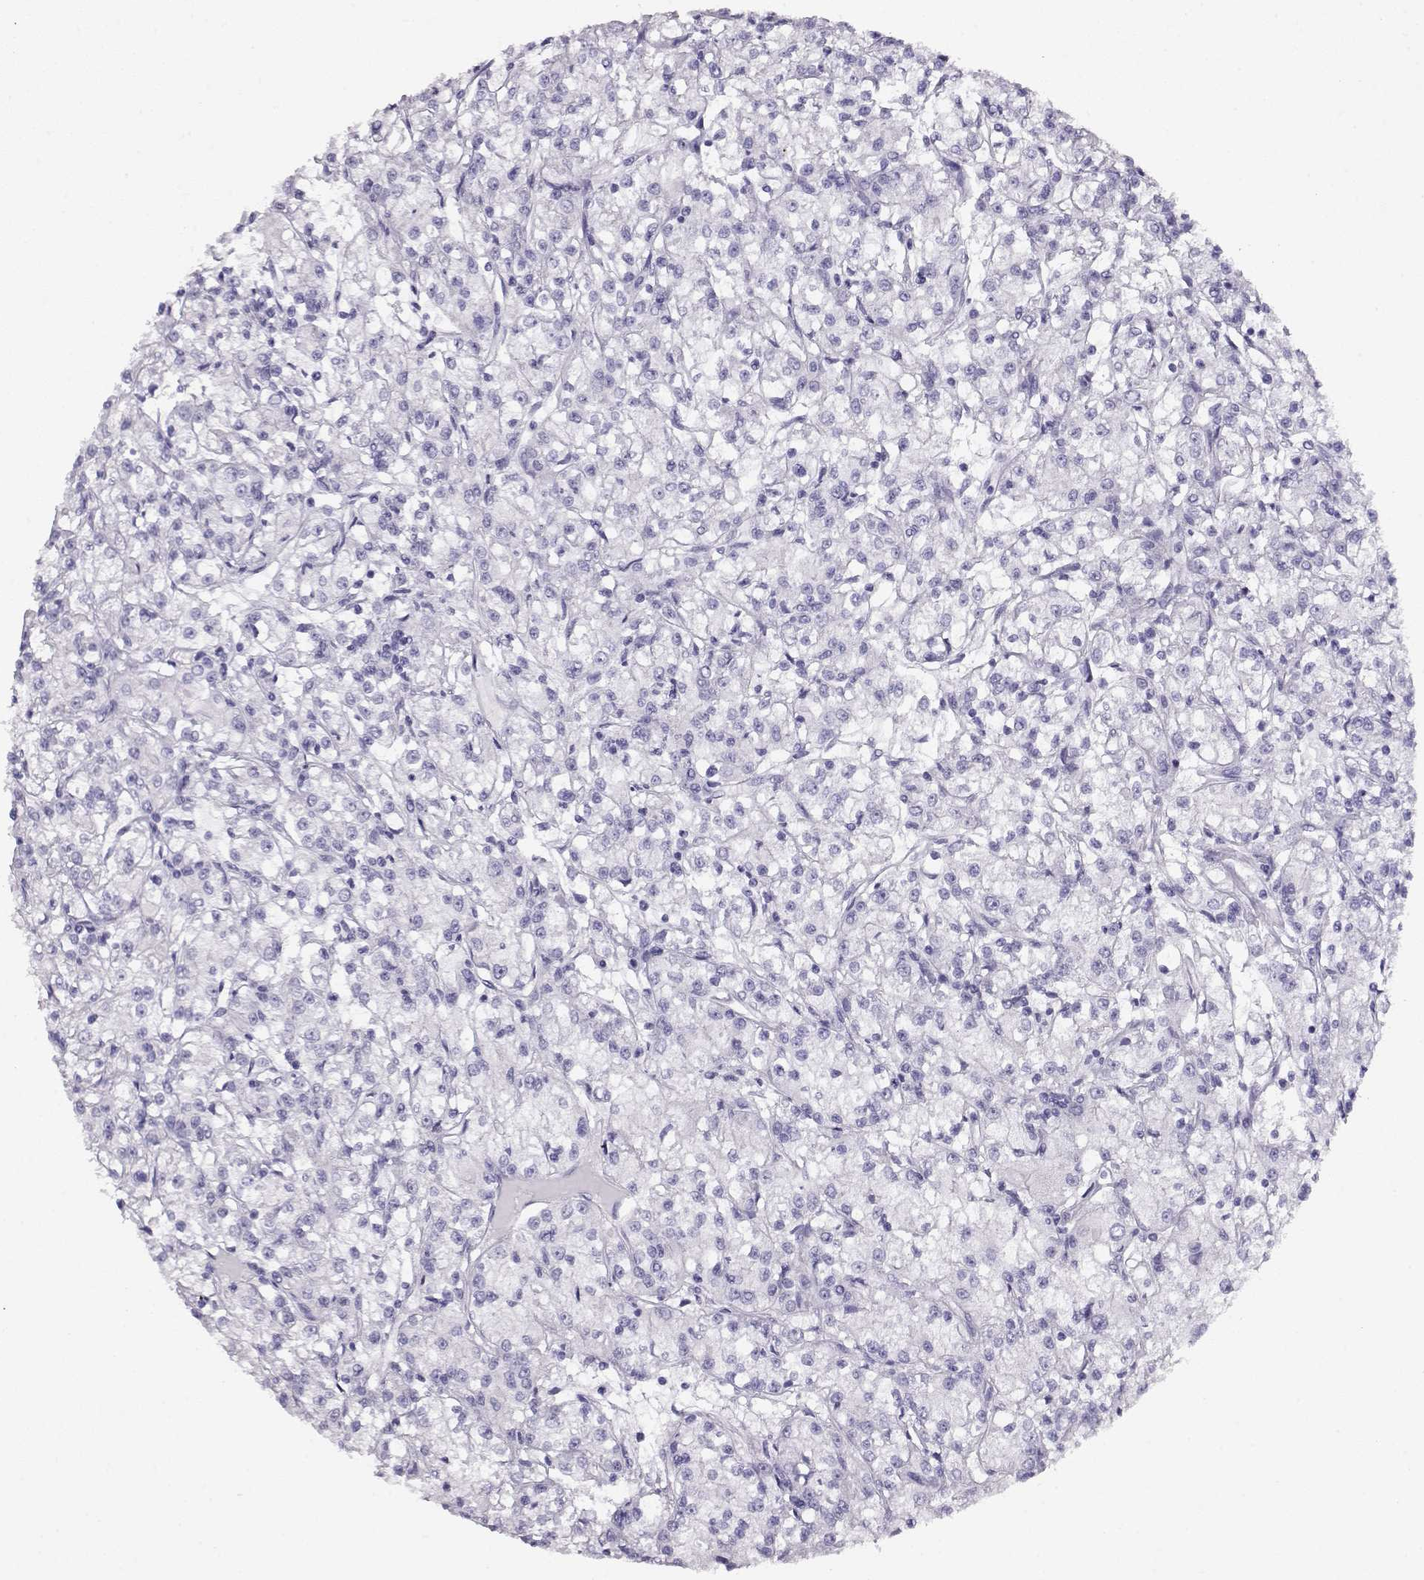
{"staining": {"intensity": "negative", "quantity": "none", "location": "none"}, "tissue": "renal cancer", "cell_type": "Tumor cells", "image_type": "cancer", "snomed": [{"axis": "morphology", "description": "Adenocarcinoma, NOS"}, {"axis": "topography", "description": "Kidney"}], "caption": "This is a histopathology image of IHC staining of renal cancer, which shows no positivity in tumor cells.", "gene": "ACTN2", "patient": {"sex": "female", "age": 59}}